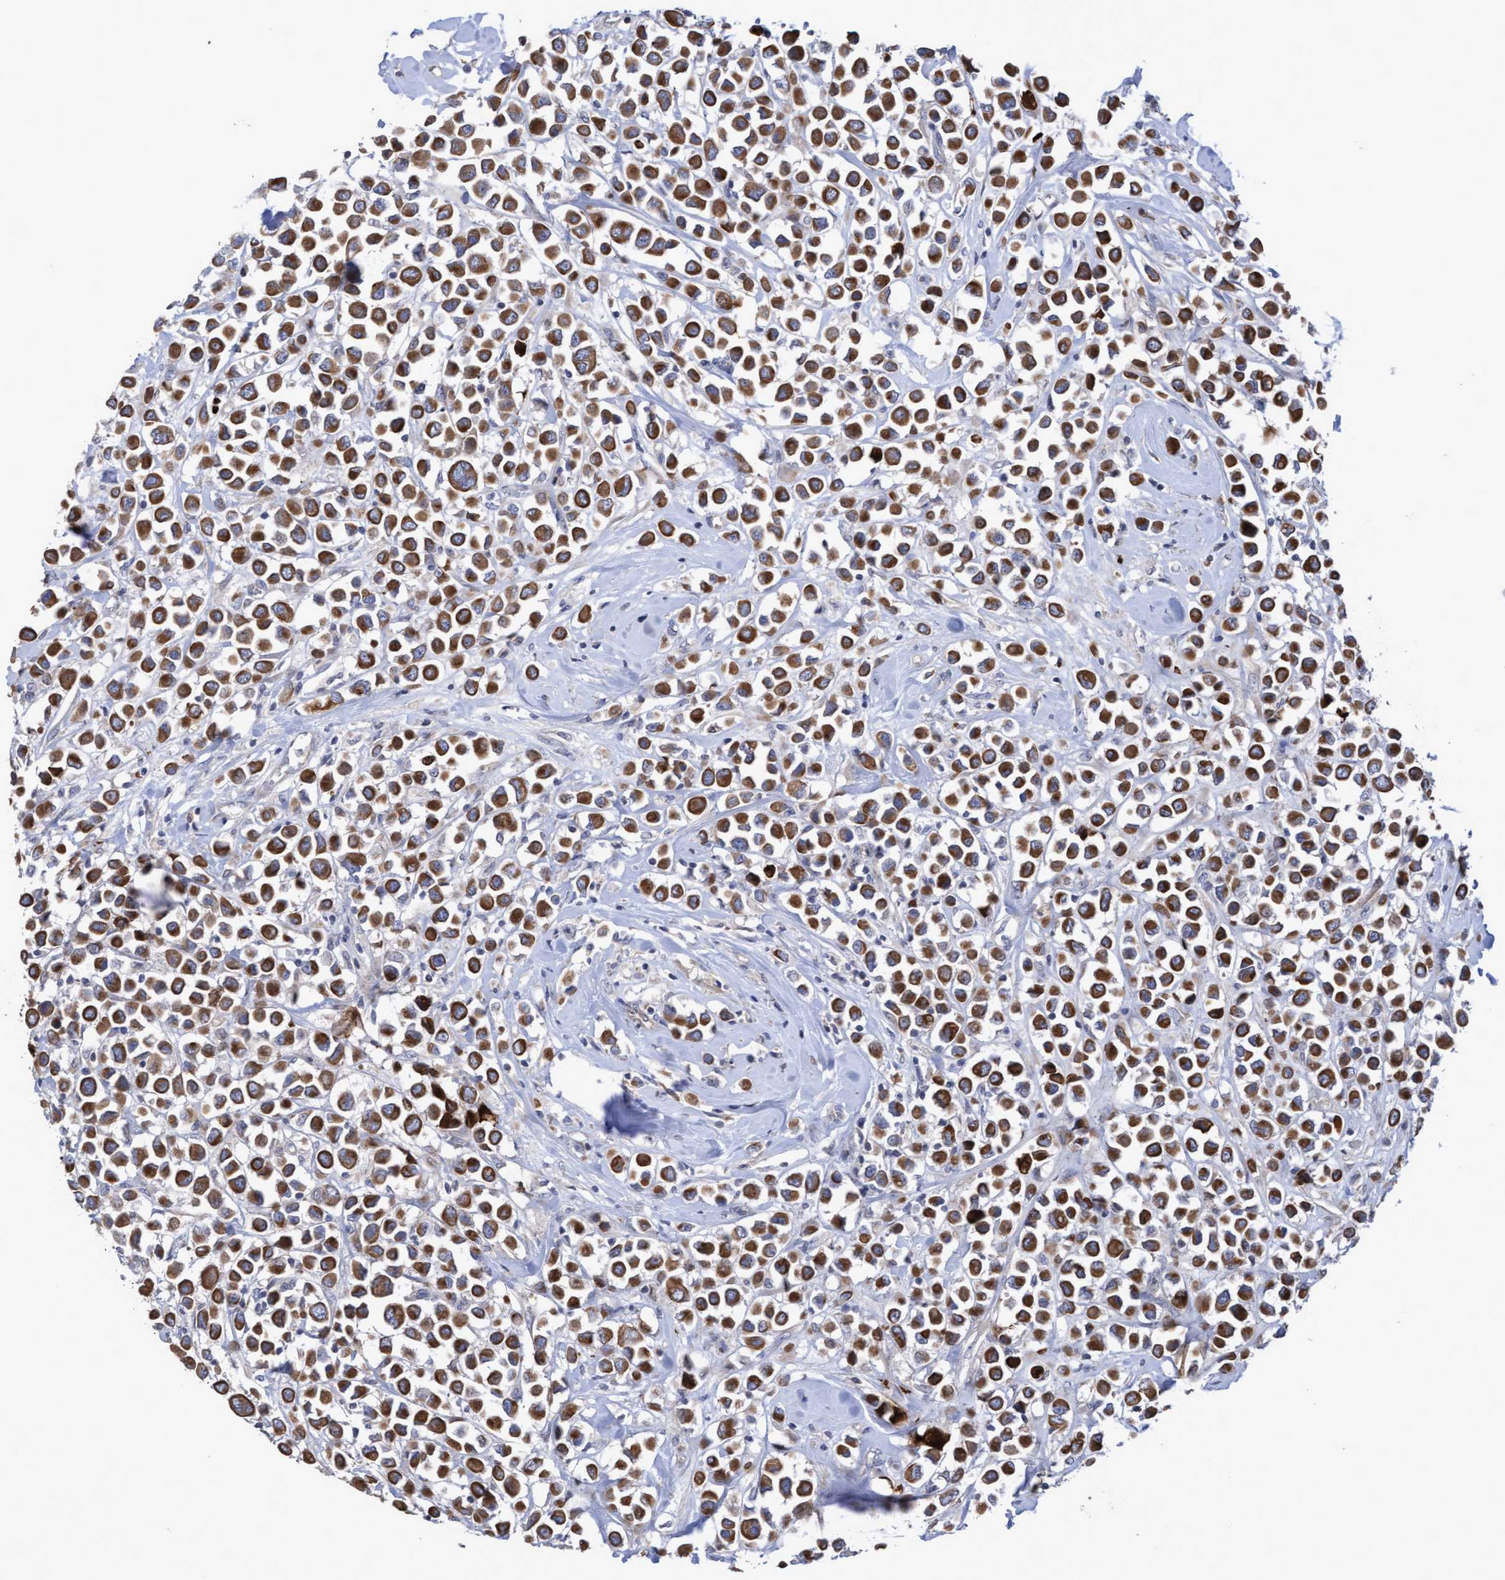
{"staining": {"intensity": "strong", "quantity": ">75%", "location": "cytoplasmic/membranous"}, "tissue": "breast cancer", "cell_type": "Tumor cells", "image_type": "cancer", "snomed": [{"axis": "morphology", "description": "Duct carcinoma"}, {"axis": "topography", "description": "Breast"}], "caption": "The photomicrograph reveals immunohistochemical staining of breast cancer (invasive ductal carcinoma). There is strong cytoplasmic/membranous expression is identified in approximately >75% of tumor cells. The staining was performed using DAB to visualize the protein expression in brown, while the nuclei were stained in blue with hematoxylin (Magnification: 20x).", "gene": "KRT24", "patient": {"sex": "female", "age": 61}}